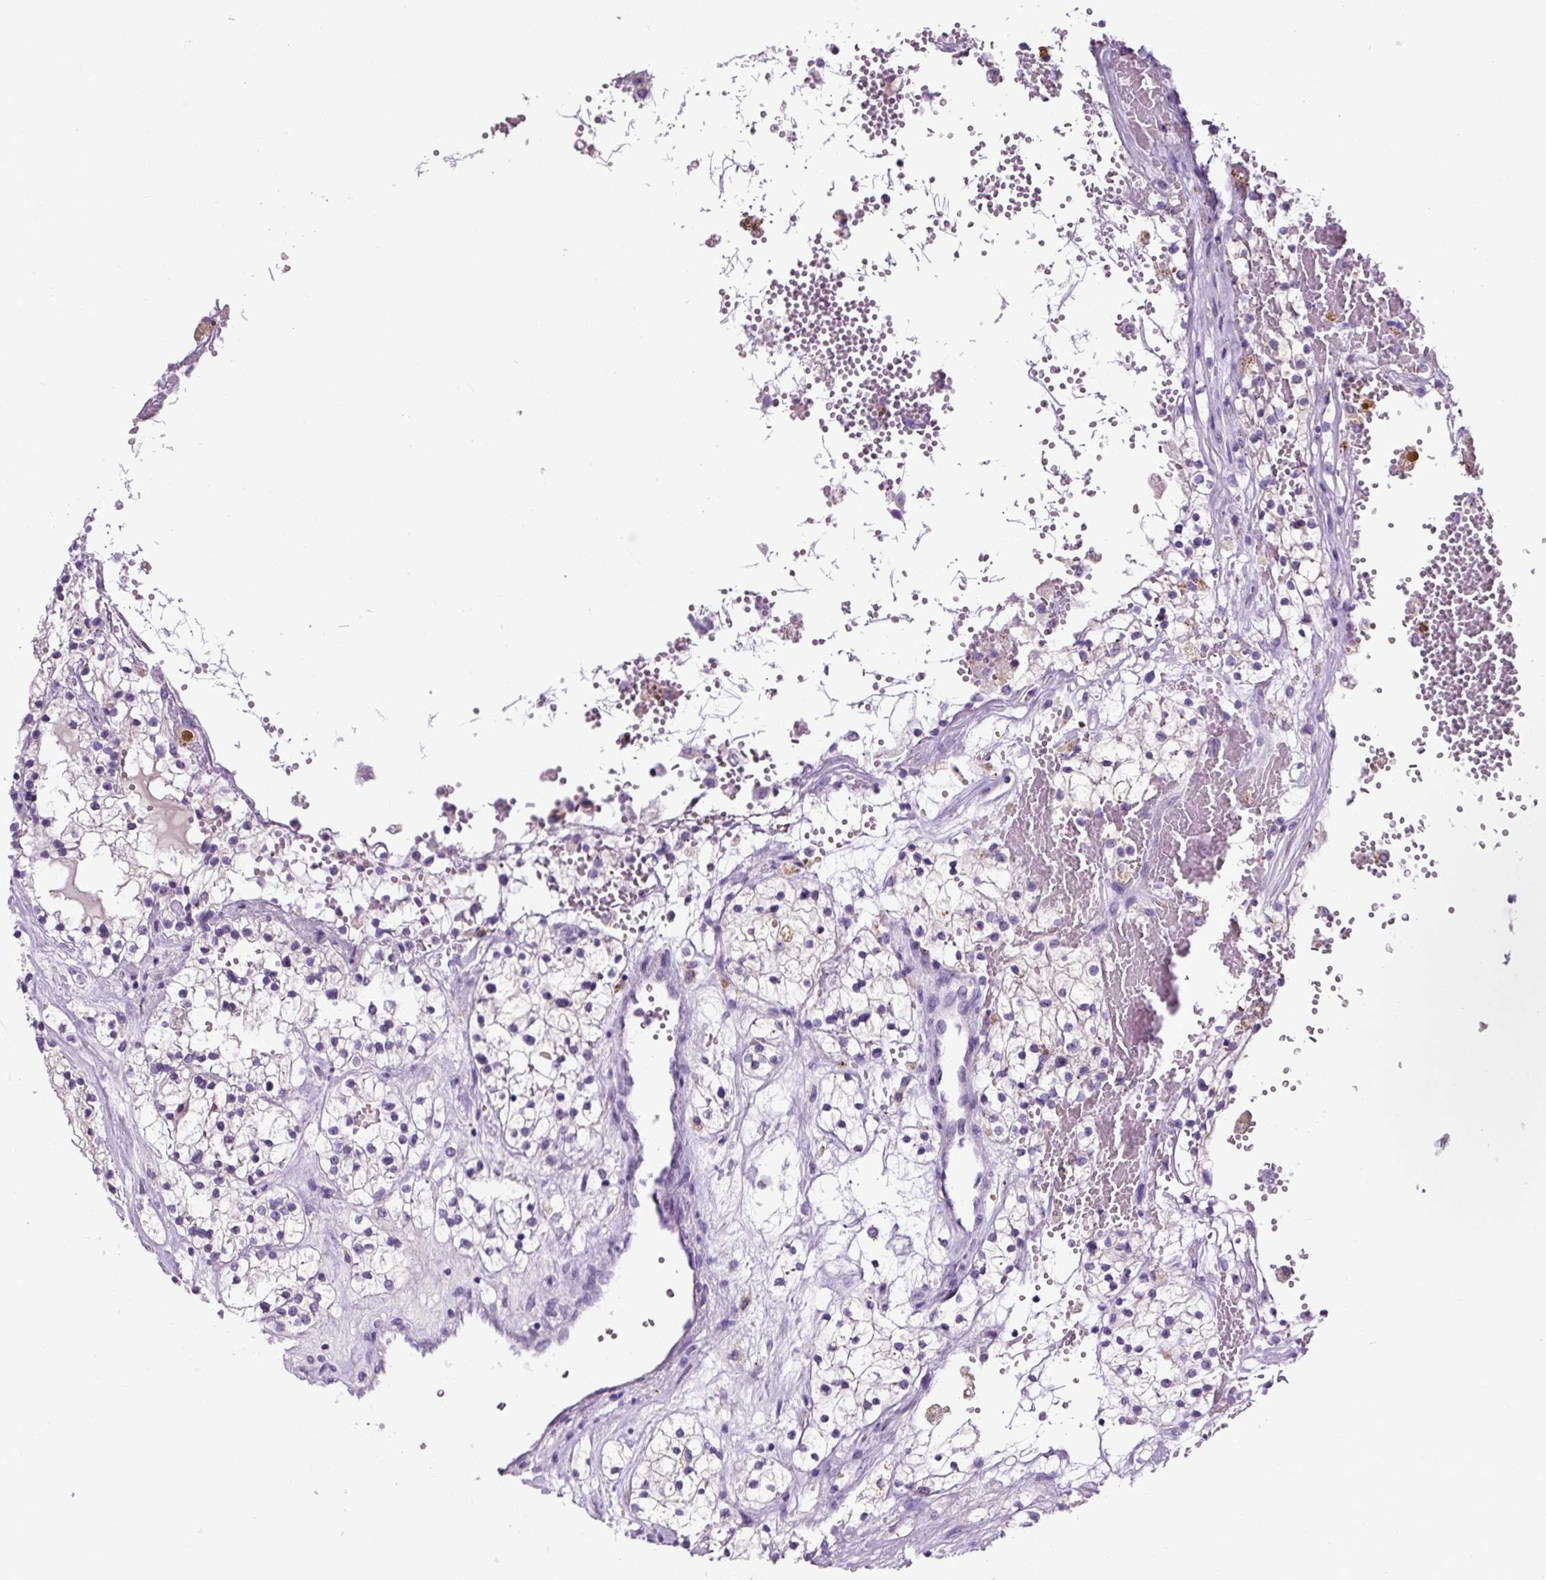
{"staining": {"intensity": "negative", "quantity": "none", "location": "none"}, "tissue": "renal cancer", "cell_type": "Tumor cells", "image_type": "cancer", "snomed": [{"axis": "morphology", "description": "Normal tissue, NOS"}, {"axis": "morphology", "description": "Adenocarcinoma, NOS"}, {"axis": "topography", "description": "Kidney"}], "caption": "IHC histopathology image of neoplastic tissue: human renal adenocarcinoma stained with DAB shows no significant protein positivity in tumor cells. (DAB immunohistochemistry, high magnification).", "gene": "SP8", "patient": {"sex": "male", "age": 68}}